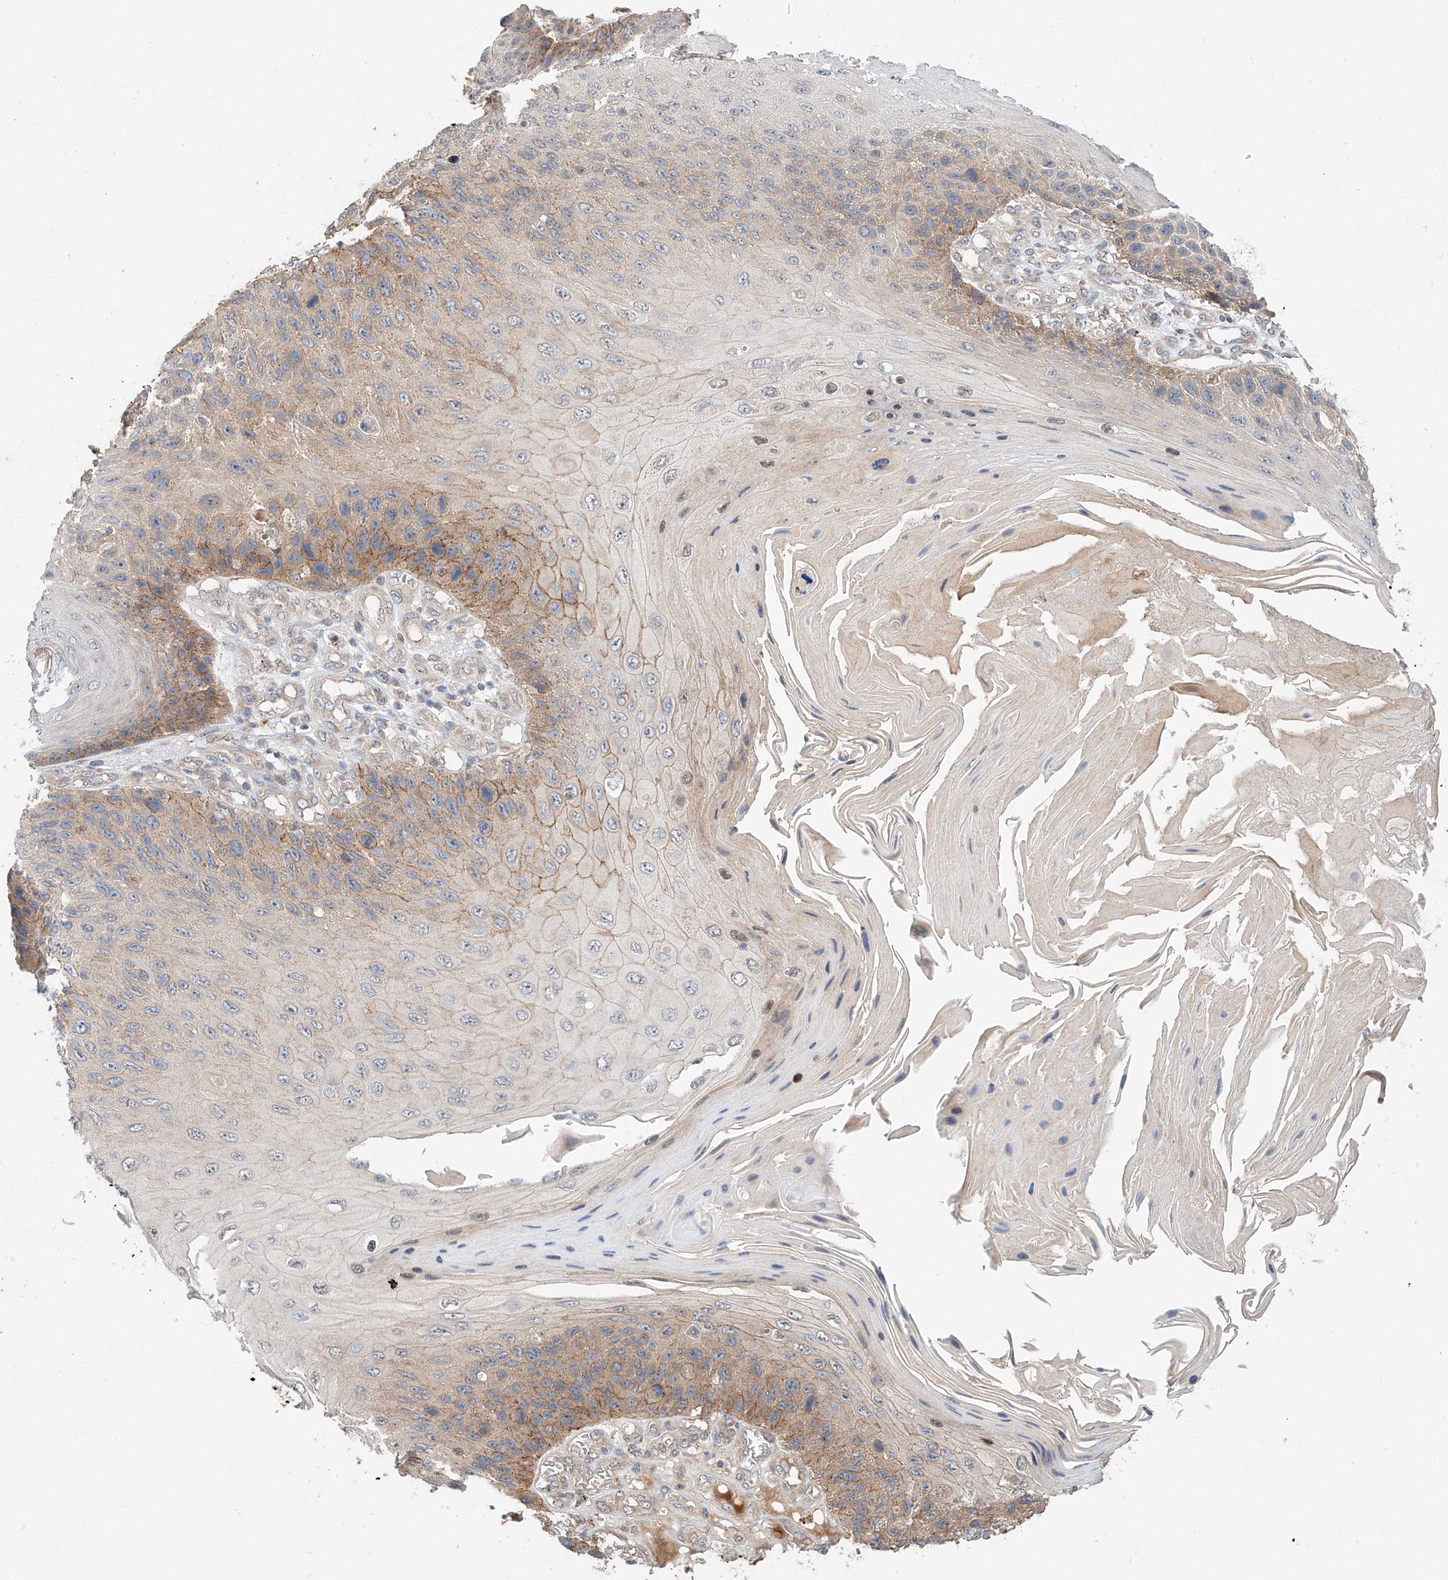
{"staining": {"intensity": "moderate", "quantity": "<25%", "location": "cytoplasmic/membranous"}, "tissue": "skin cancer", "cell_type": "Tumor cells", "image_type": "cancer", "snomed": [{"axis": "morphology", "description": "Squamous cell carcinoma, NOS"}, {"axis": "topography", "description": "Skin"}], "caption": "IHC of human skin cancer (squamous cell carcinoma) displays low levels of moderate cytoplasmic/membranous staining in approximately <25% of tumor cells.", "gene": "XPNPEP1", "patient": {"sex": "female", "age": 88}}